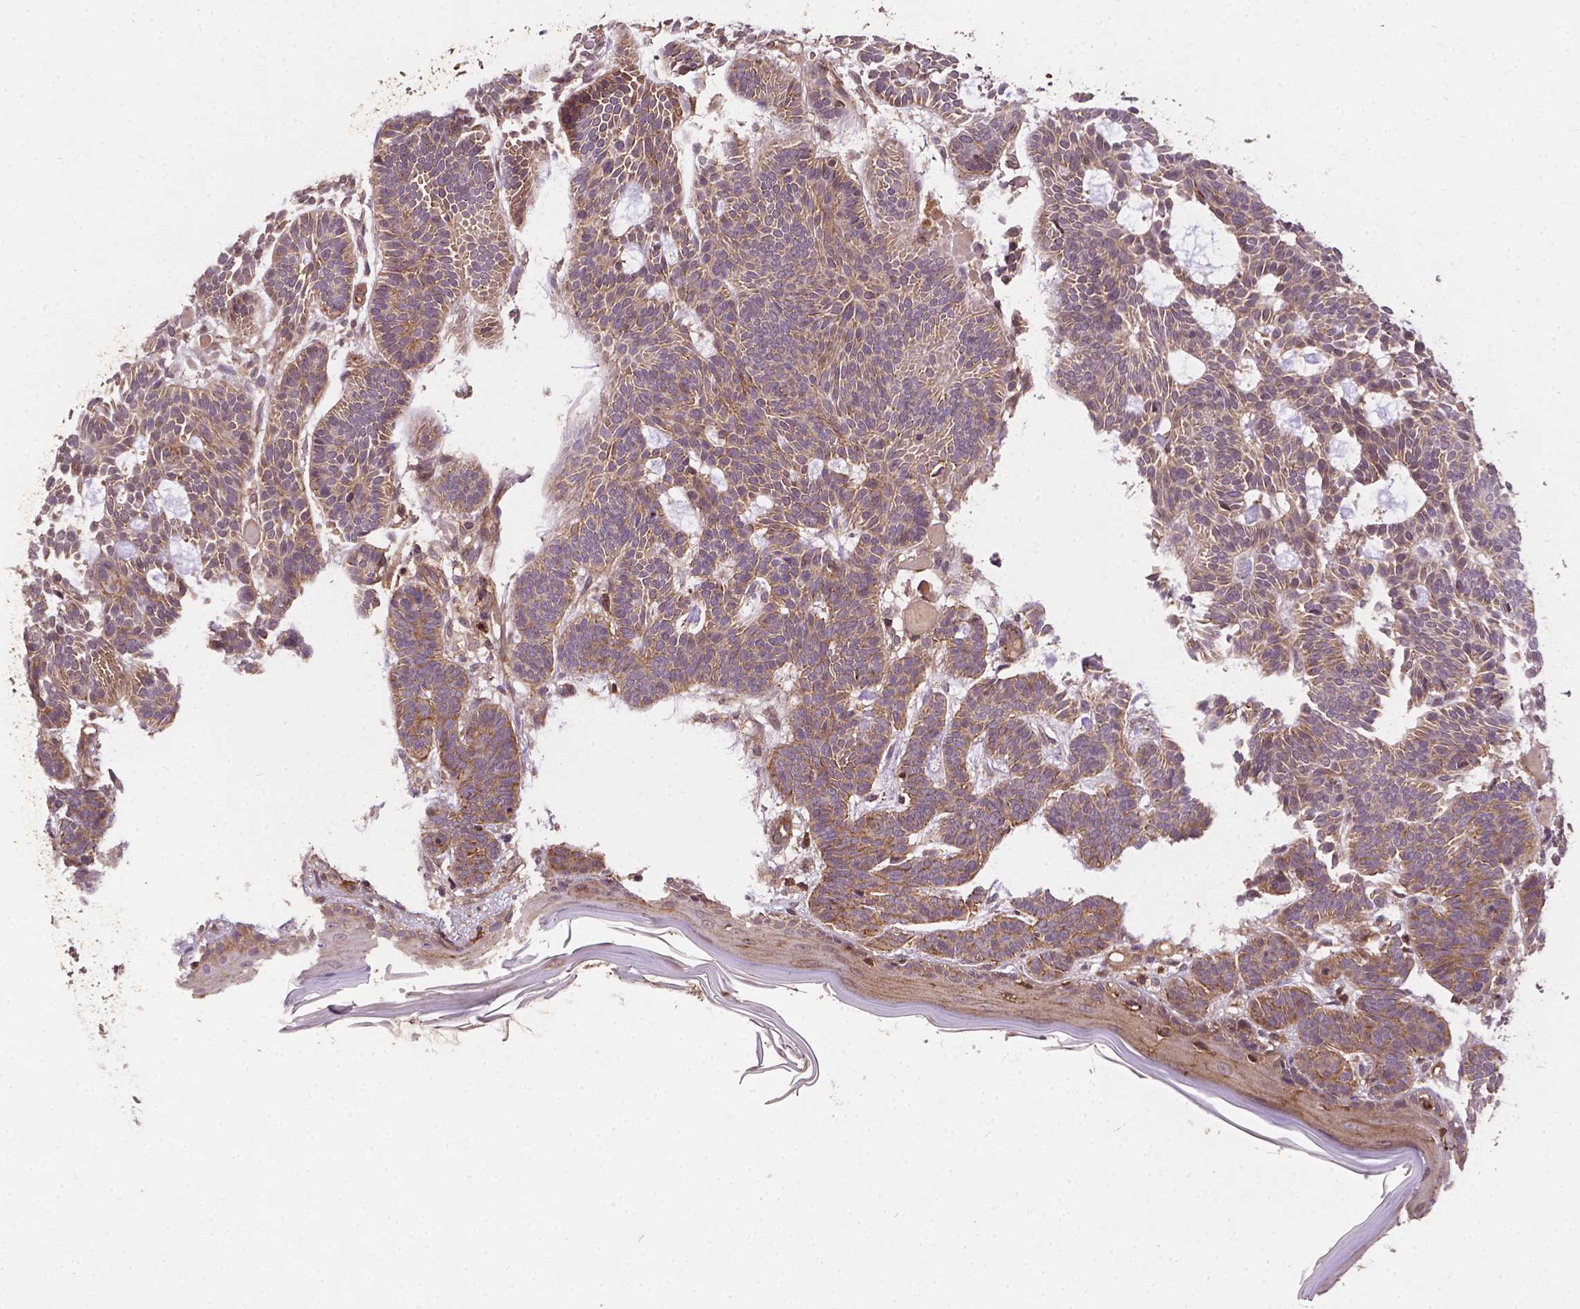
{"staining": {"intensity": "weak", "quantity": ">75%", "location": "cytoplasmic/membranous"}, "tissue": "skin cancer", "cell_type": "Tumor cells", "image_type": "cancer", "snomed": [{"axis": "morphology", "description": "Basal cell carcinoma"}, {"axis": "topography", "description": "Skin"}], "caption": "Immunohistochemical staining of human basal cell carcinoma (skin) displays weak cytoplasmic/membranous protein expression in approximately >75% of tumor cells. (DAB (3,3'-diaminobenzidine) IHC, brown staining for protein, blue staining for nuclei).", "gene": "ZMYND19", "patient": {"sex": "male", "age": 85}}